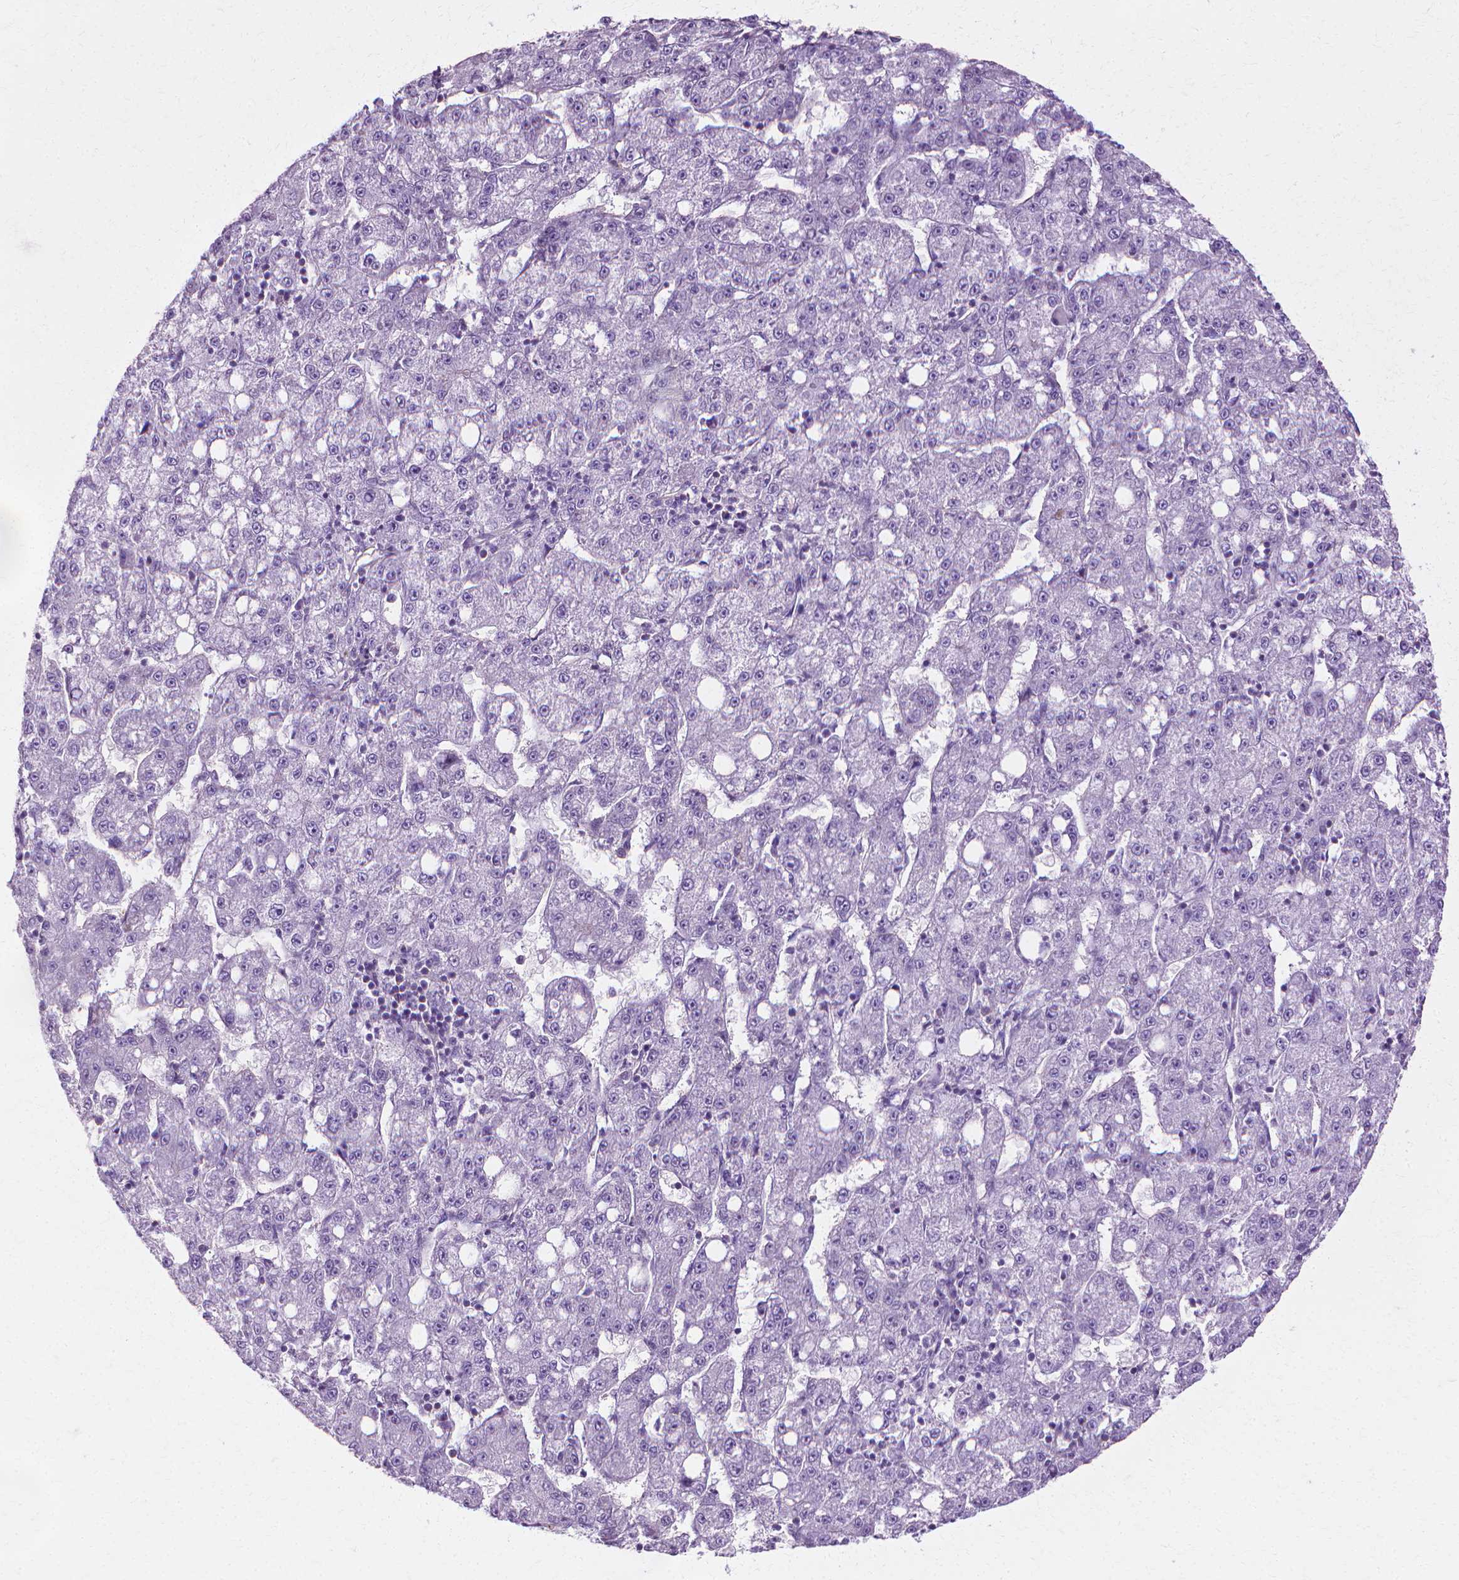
{"staining": {"intensity": "negative", "quantity": "none", "location": "none"}, "tissue": "liver cancer", "cell_type": "Tumor cells", "image_type": "cancer", "snomed": [{"axis": "morphology", "description": "Carcinoma, Hepatocellular, NOS"}, {"axis": "topography", "description": "Liver"}], "caption": "Immunohistochemical staining of human liver hepatocellular carcinoma exhibits no significant staining in tumor cells.", "gene": "CFAP157", "patient": {"sex": "female", "age": 65}}